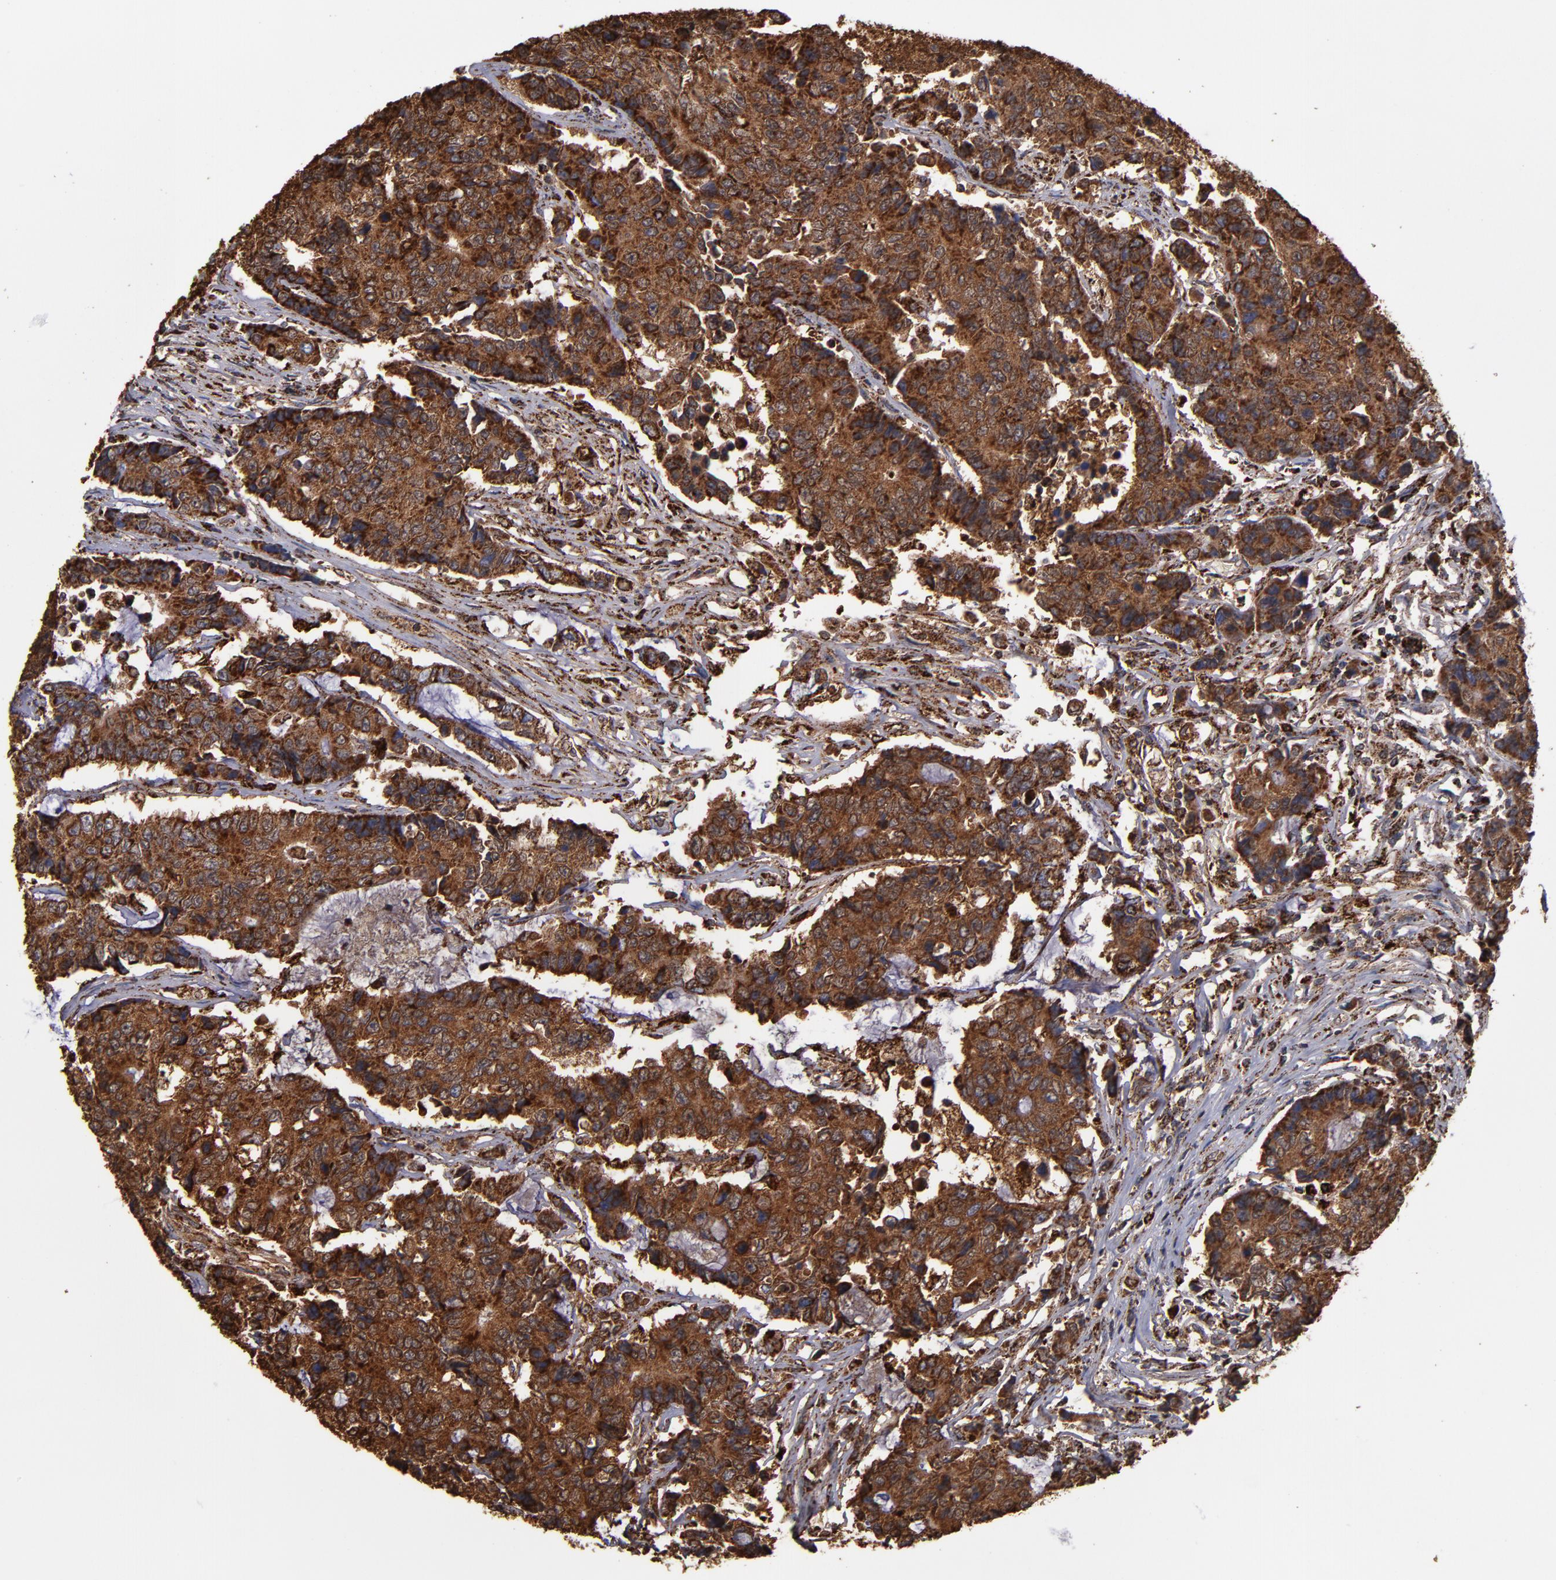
{"staining": {"intensity": "strong", "quantity": ">75%", "location": "cytoplasmic/membranous"}, "tissue": "colorectal cancer", "cell_type": "Tumor cells", "image_type": "cancer", "snomed": [{"axis": "morphology", "description": "Adenocarcinoma, NOS"}, {"axis": "topography", "description": "Colon"}], "caption": "Colorectal adenocarcinoma stained for a protein (brown) exhibits strong cytoplasmic/membranous positive positivity in about >75% of tumor cells.", "gene": "SOD2", "patient": {"sex": "female", "age": 86}}